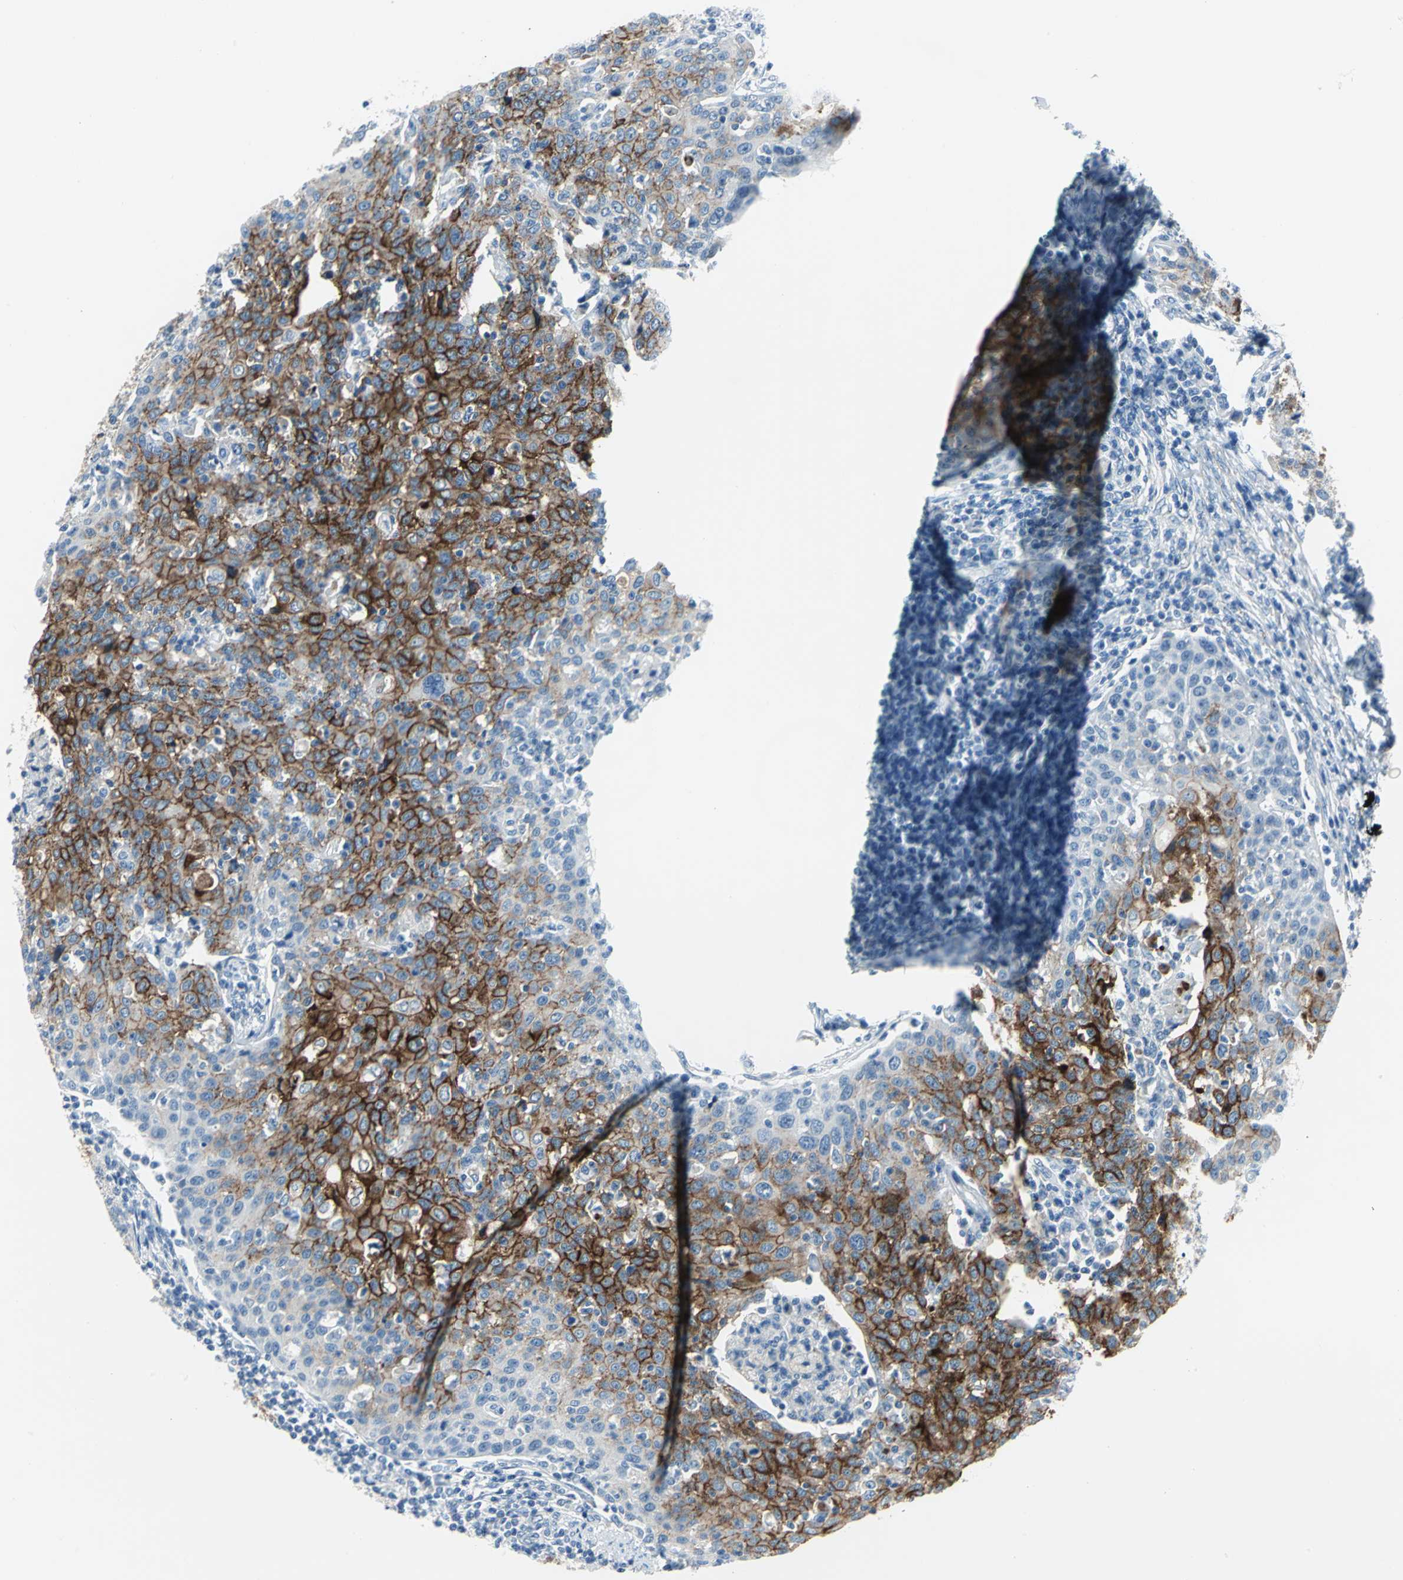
{"staining": {"intensity": "strong", "quantity": ">75%", "location": "cytoplasmic/membranous"}, "tissue": "cervical cancer", "cell_type": "Tumor cells", "image_type": "cancer", "snomed": [{"axis": "morphology", "description": "Squamous cell carcinoma, NOS"}, {"axis": "topography", "description": "Cervix"}], "caption": "High-magnification brightfield microscopy of cervical cancer stained with DAB (3,3'-diaminobenzidine) (brown) and counterstained with hematoxylin (blue). tumor cells exhibit strong cytoplasmic/membranous staining is identified in approximately>75% of cells. (brown staining indicates protein expression, while blue staining denotes nuclei).", "gene": "MUC4", "patient": {"sex": "female", "age": 38}}